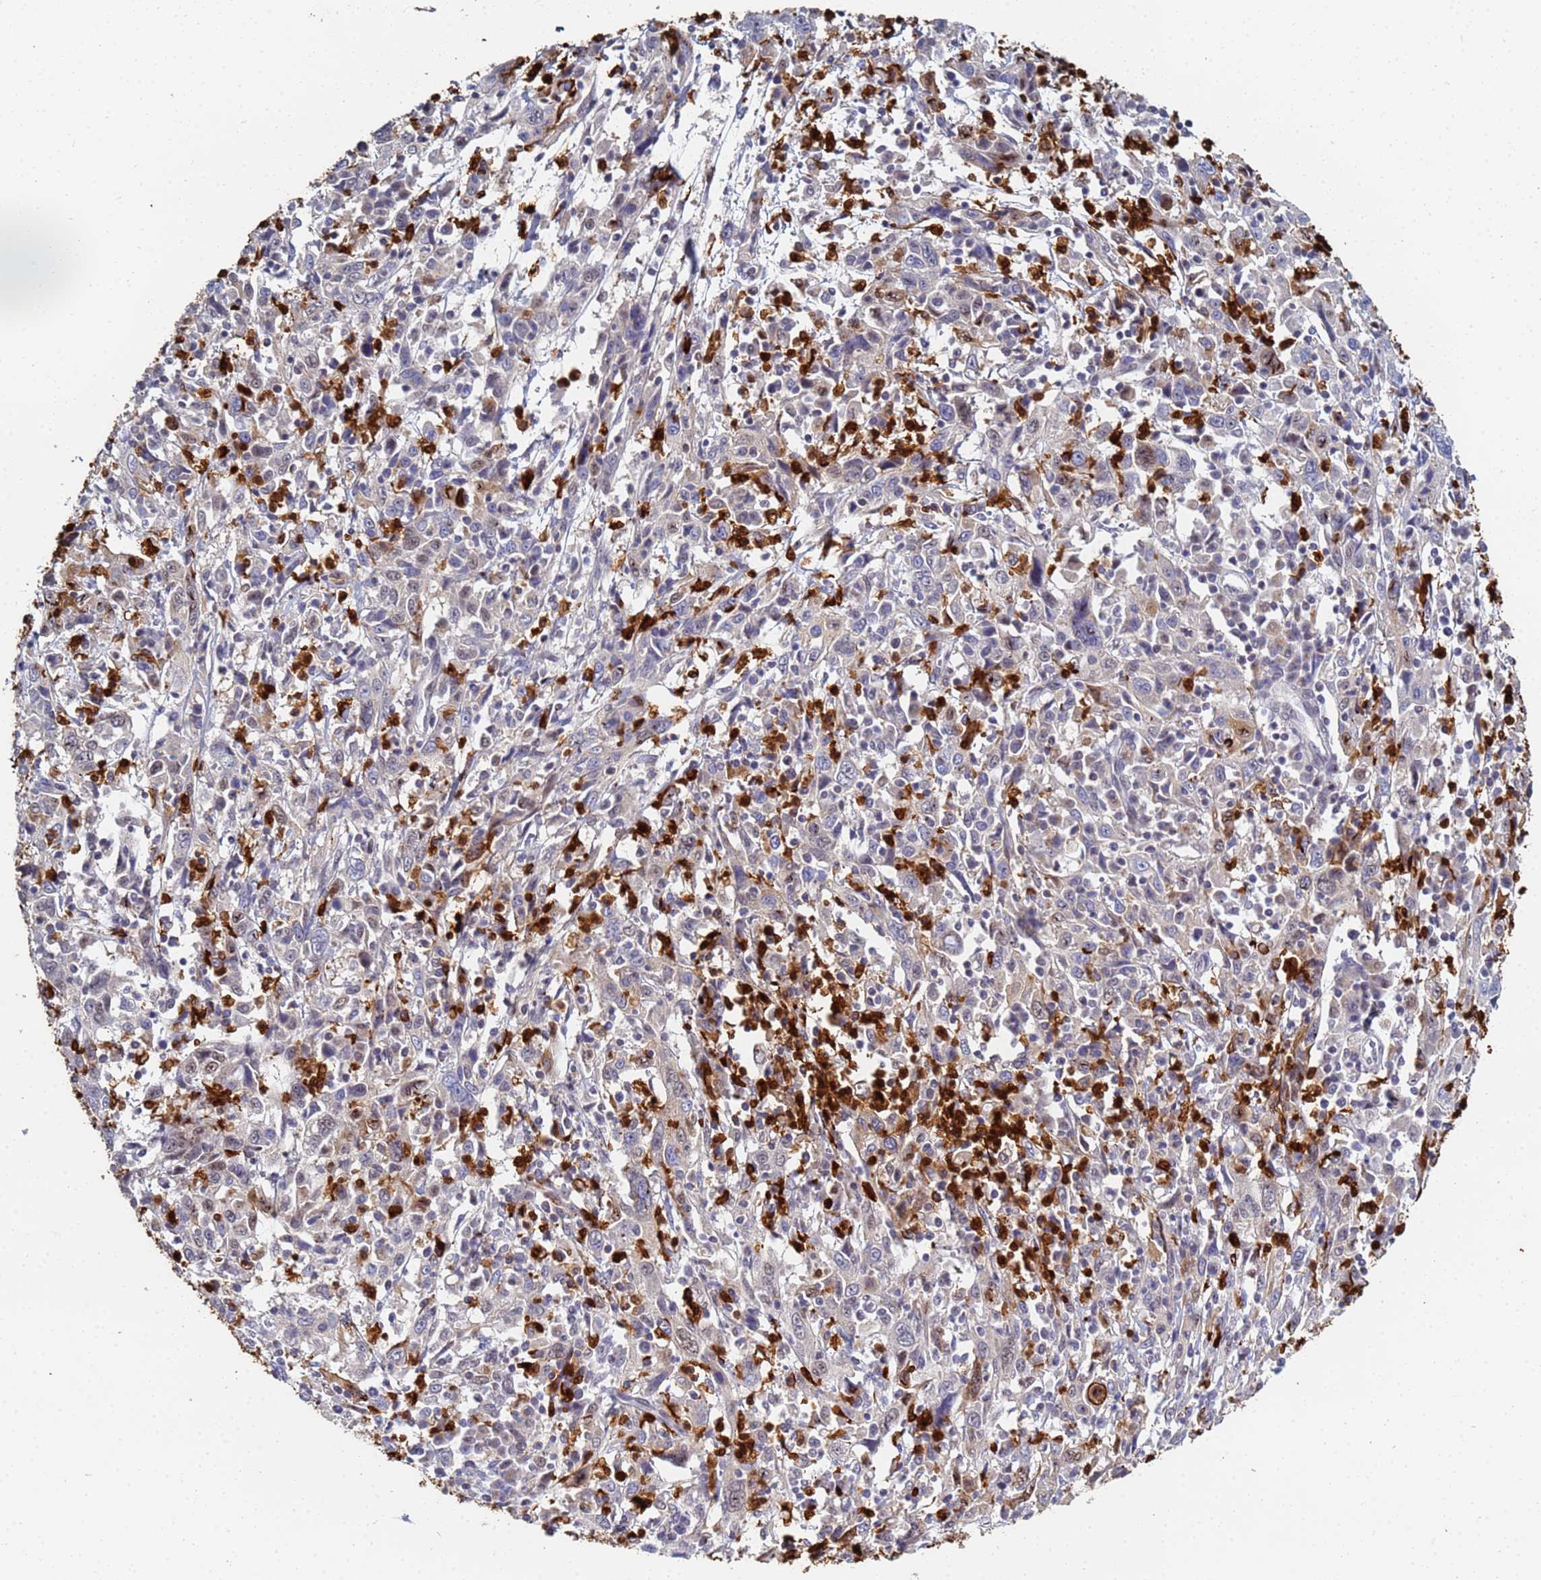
{"staining": {"intensity": "moderate", "quantity": "<25%", "location": "cytoplasmic/membranous,nuclear"}, "tissue": "cervical cancer", "cell_type": "Tumor cells", "image_type": "cancer", "snomed": [{"axis": "morphology", "description": "Squamous cell carcinoma, NOS"}, {"axis": "topography", "description": "Cervix"}], "caption": "Cervical cancer (squamous cell carcinoma) was stained to show a protein in brown. There is low levels of moderate cytoplasmic/membranous and nuclear staining in approximately <25% of tumor cells.", "gene": "MTCL1", "patient": {"sex": "female", "age": 46}}